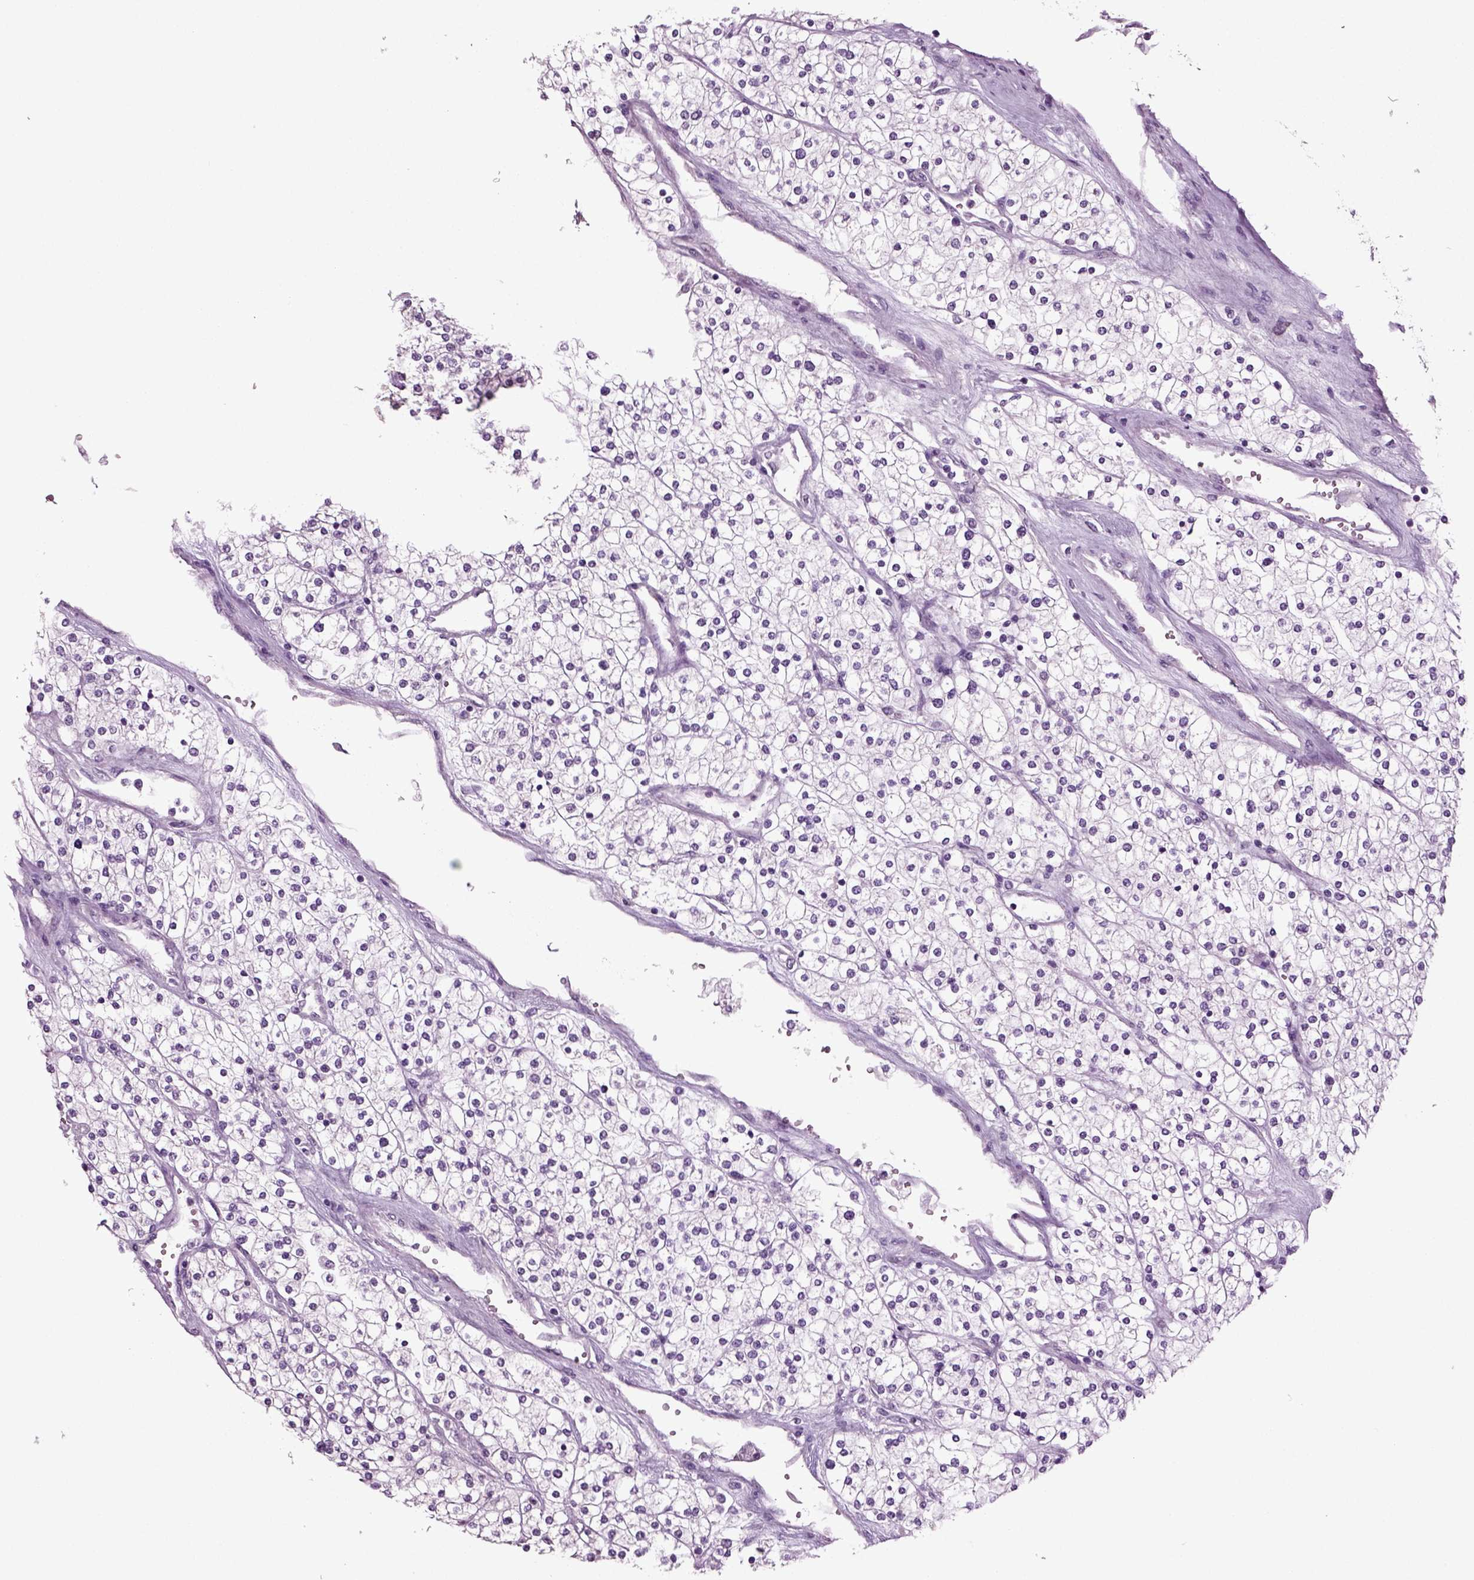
{"staining": {"intensity": "negative", "quantity": "none", "location": "none"}, "tissue": "renal cancer", "cell_type": "Tumor cells", "image_type": "cancer", "snomed": [{"axis": "morphology", "description": "Adenocarcinoma, NOS"}, {"axis": "topography", "description": "Kidney"}], "caption": "There is no significant positivity in tumor cells of renal cancer.", "gene": "SLC17A6", "patient": {"sex": "male", "age": 80}}